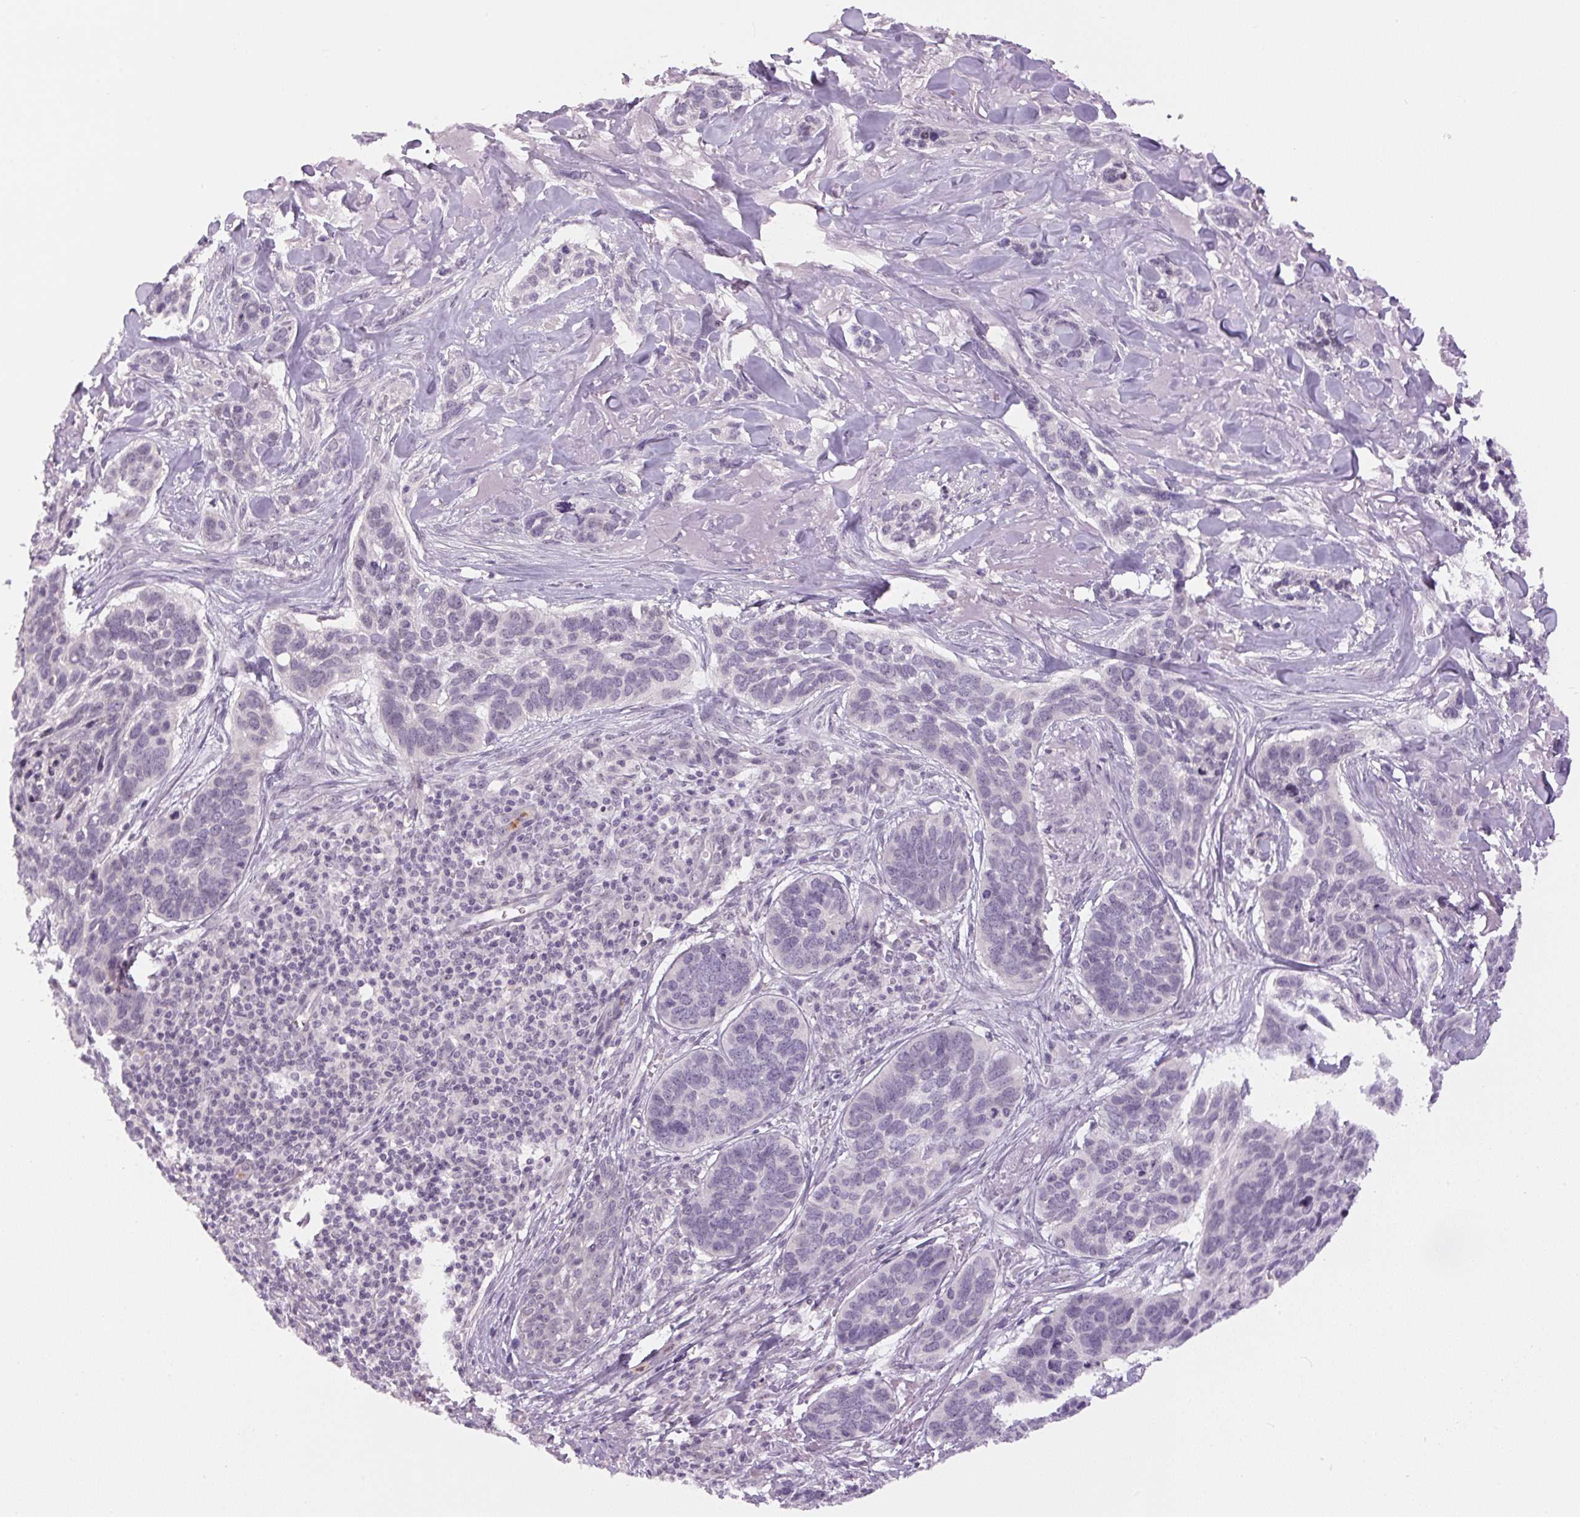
{"staining": {"intensity": "negative", "quantity": "none", "location": "none"}, "tissue": "skin cancer", "cell_type": "Tumor cells", "image_type": "cancer", "snomed": [{"axis": "morphology", "description": "Basal cell carcinoma"}, {"axis": "topography", "description": "Skin"}], "caption": "An IHC photomicrograph of skin cancer (basal cell carcinoma) is shown. There is no staining in tumor cells of skin cancer (basal cell carcinoma).", "gene": "SGF29", "patient": {"sex": "male", "age": 86}}